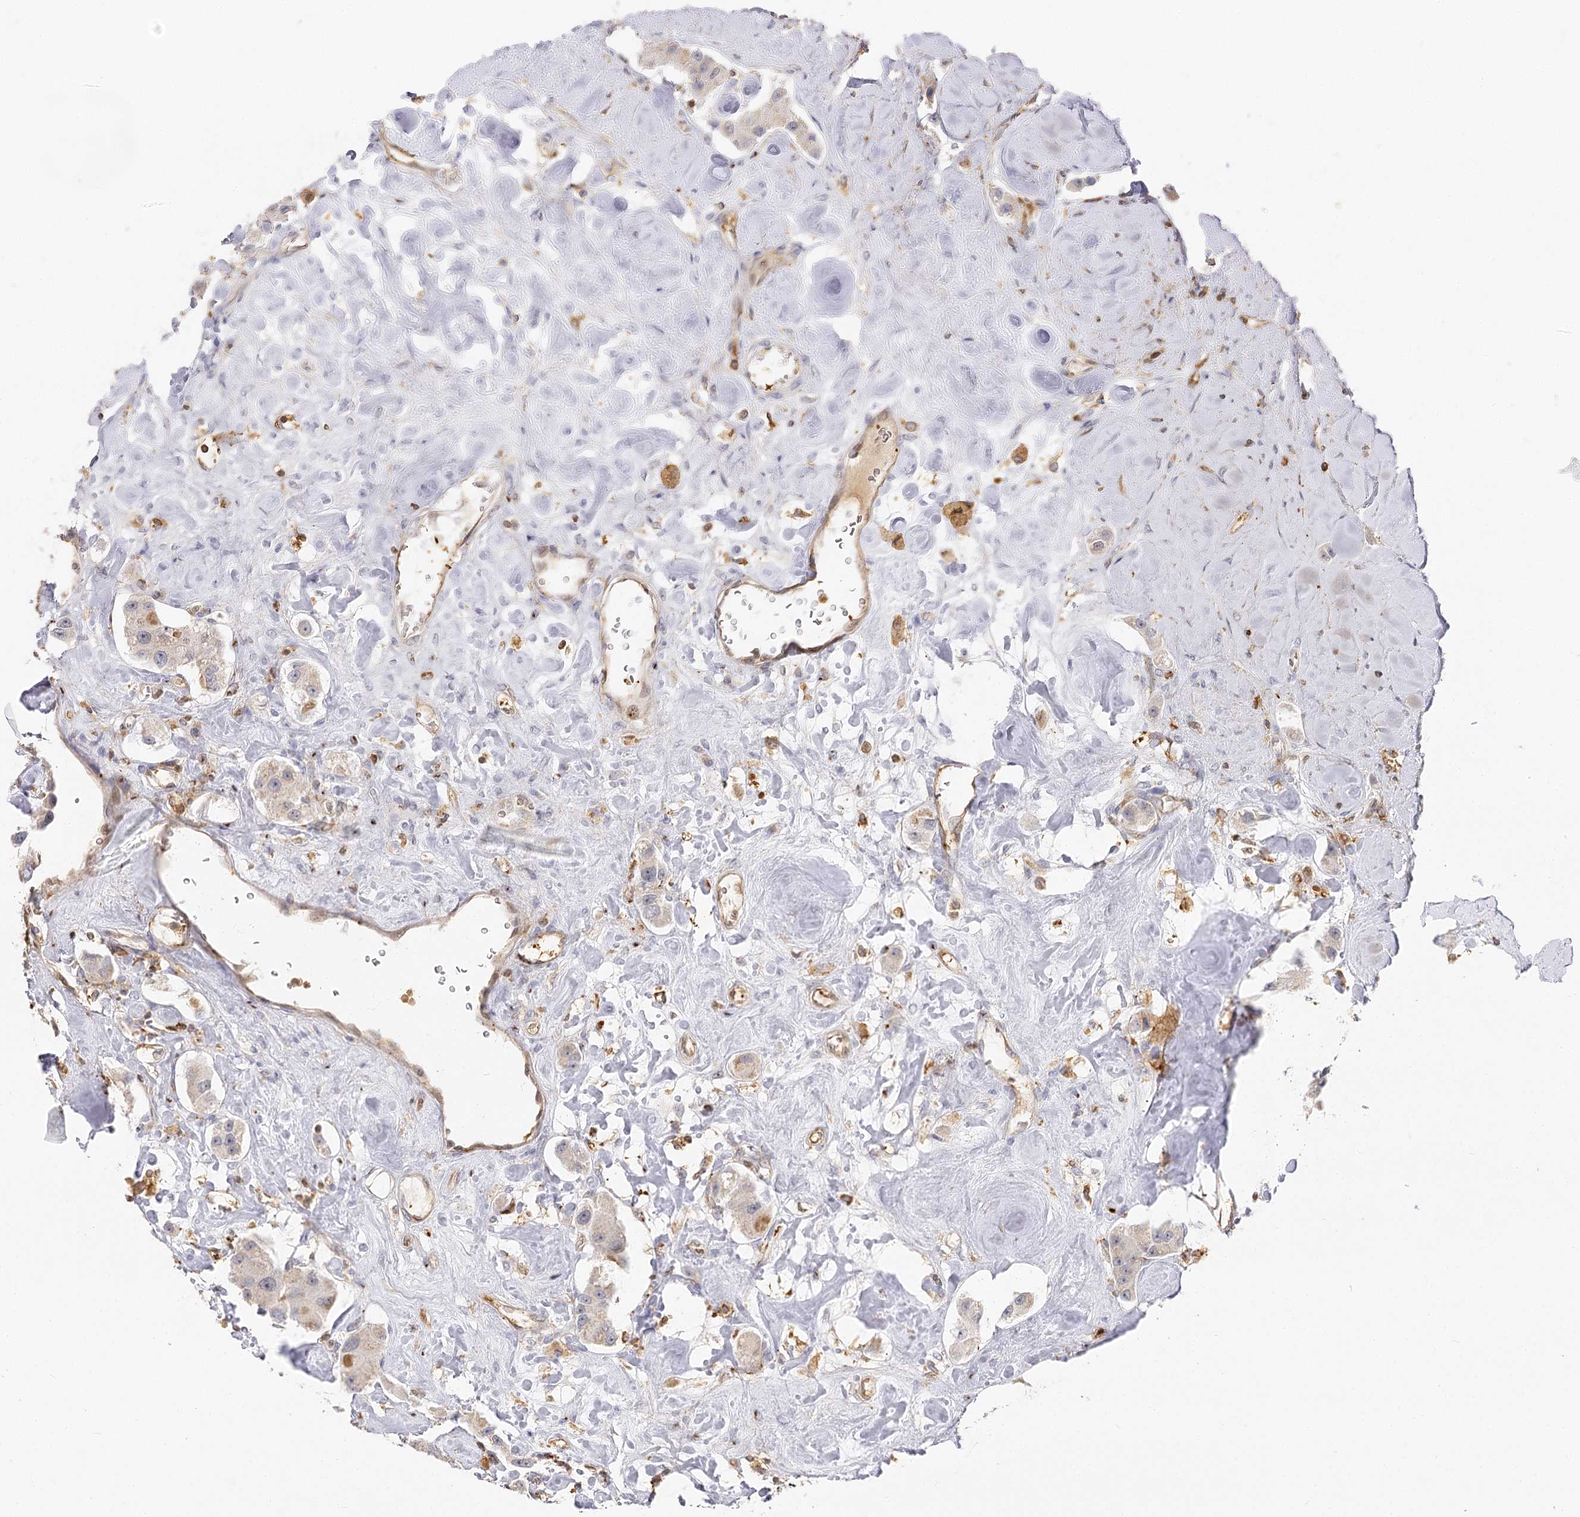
{"staining": {"intensity": "weak", "quantity": "25%-75%", "location": "cytoplasmic/membranous"}, "tissue": "carcinoid", "cell_type": "Tumor cells", "image_type": "cancer", "snomed": [{"axis": "morphology", "description": "Carcinoid, malignant, NOS"}, {"axis": "topography", "description": "Pancreas"}], "caption": "A brown stain shows weak cytoplasmic/membranous expression of a protein in human carcinoid tumor cells. (DAB (3,3'-diaminobenzidine) IHC, brown staining for protein, blue staining for nuclei).", "gene": "SEC24B", "patient": {"sex": "male", "age": 41}}